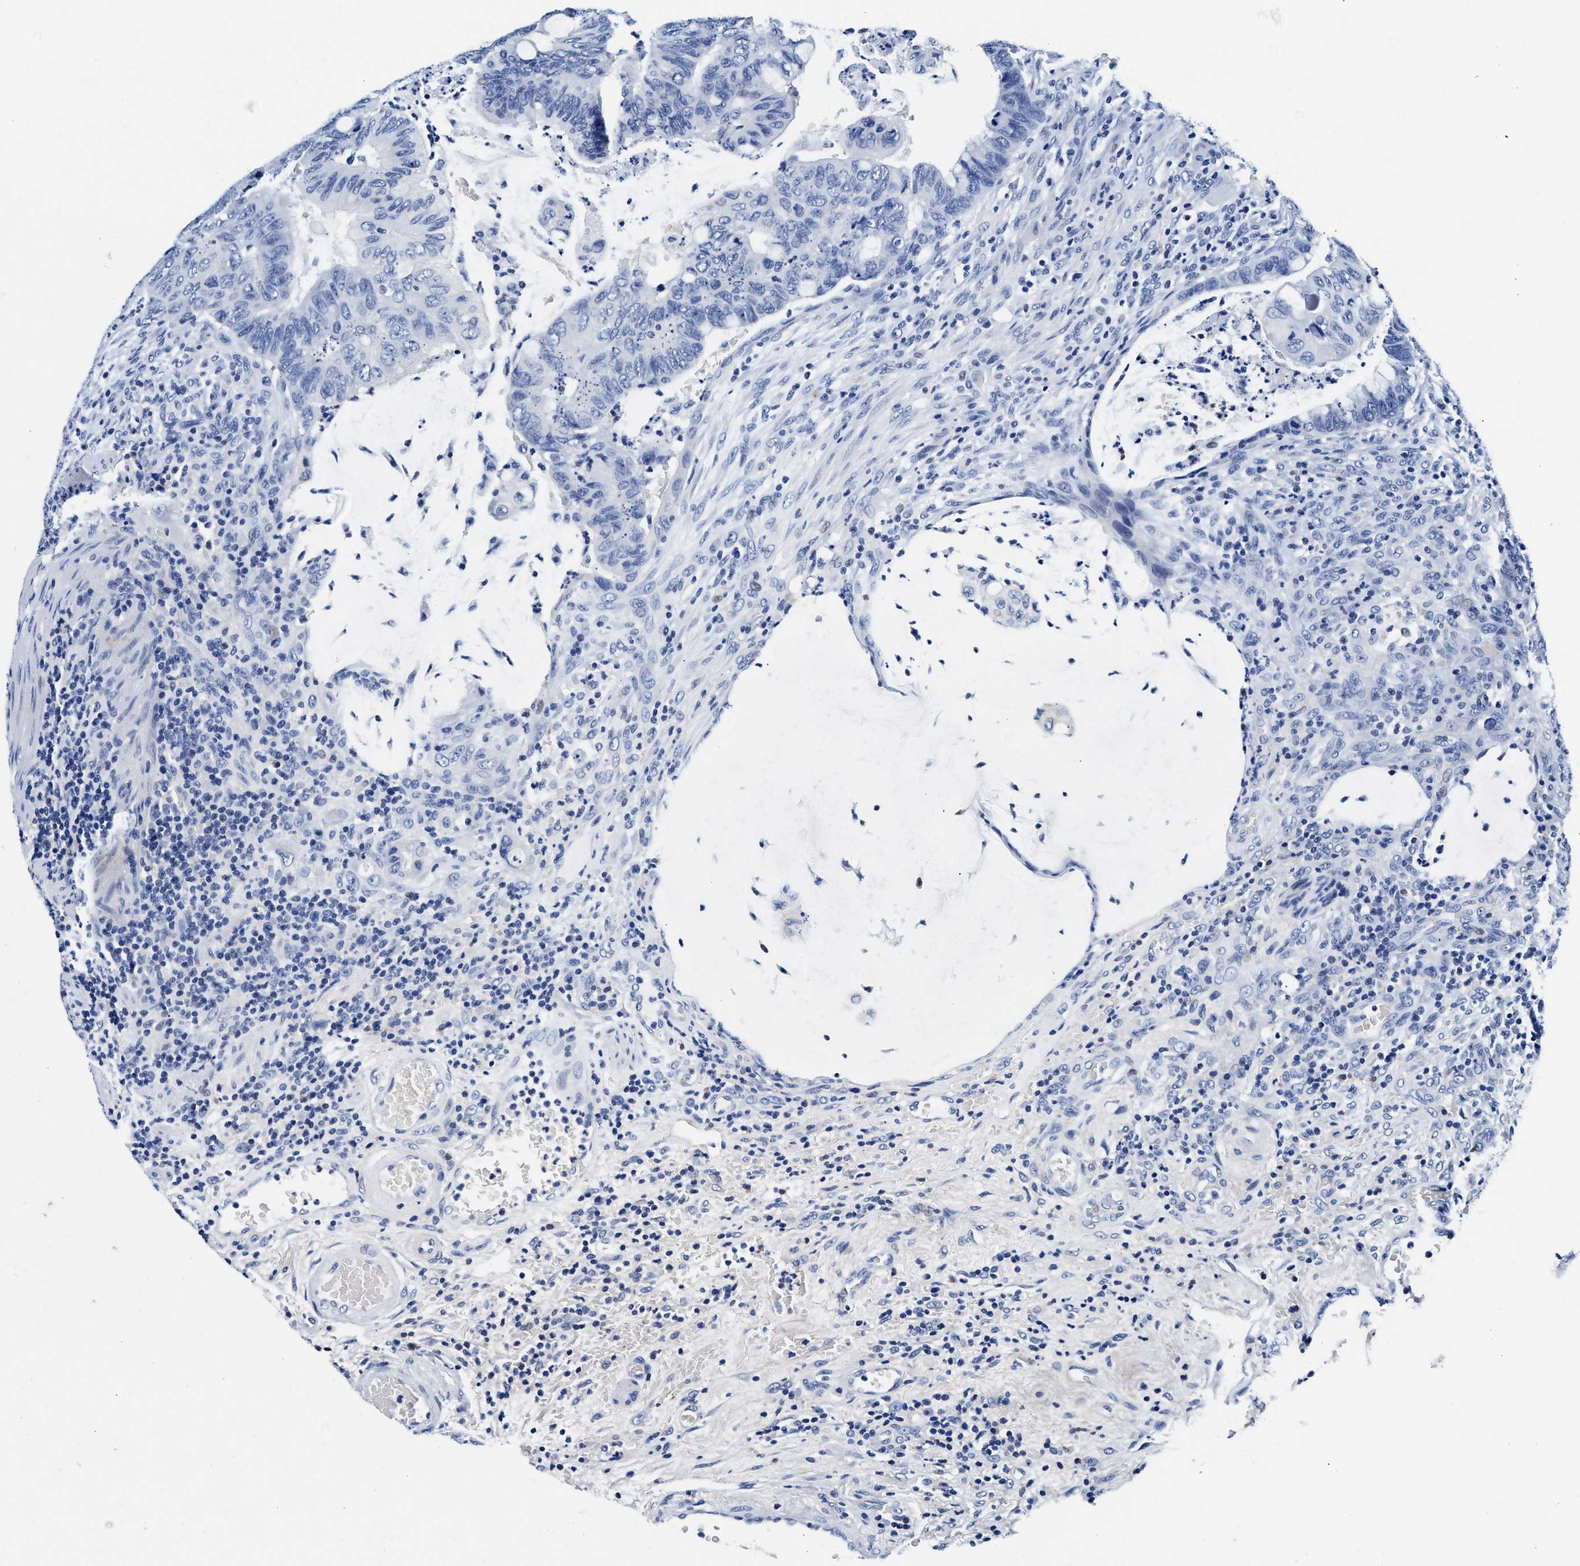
{"staining": {"intensity": "negative", "quantity": "none", "location": "none"}, "tissue": "colorectal cancer", "cell_type": "Tumor cells", "image_type": "cancer", "snomed": [{"axis": "morphology", "description": "Normal tissue, NOS"}, {"axis": "morphology", "description": "Adenocarcinoma, NOS"}, {"axis": "topography", "description": "Rectum"}, {"axis": "topography", "description": "Peripheral nerve tissue"}], "caption": "High magnification brightfield microscopy of adenocarcinoma (colorectal) stained with DAB (3,3'-diaminobenzidine) (brown) and counterstained with hematoxylin (blue): tumor cells show no significant staining.", "gene": "SLC8A1", "patient": {"sex": "male", "age": 92}}